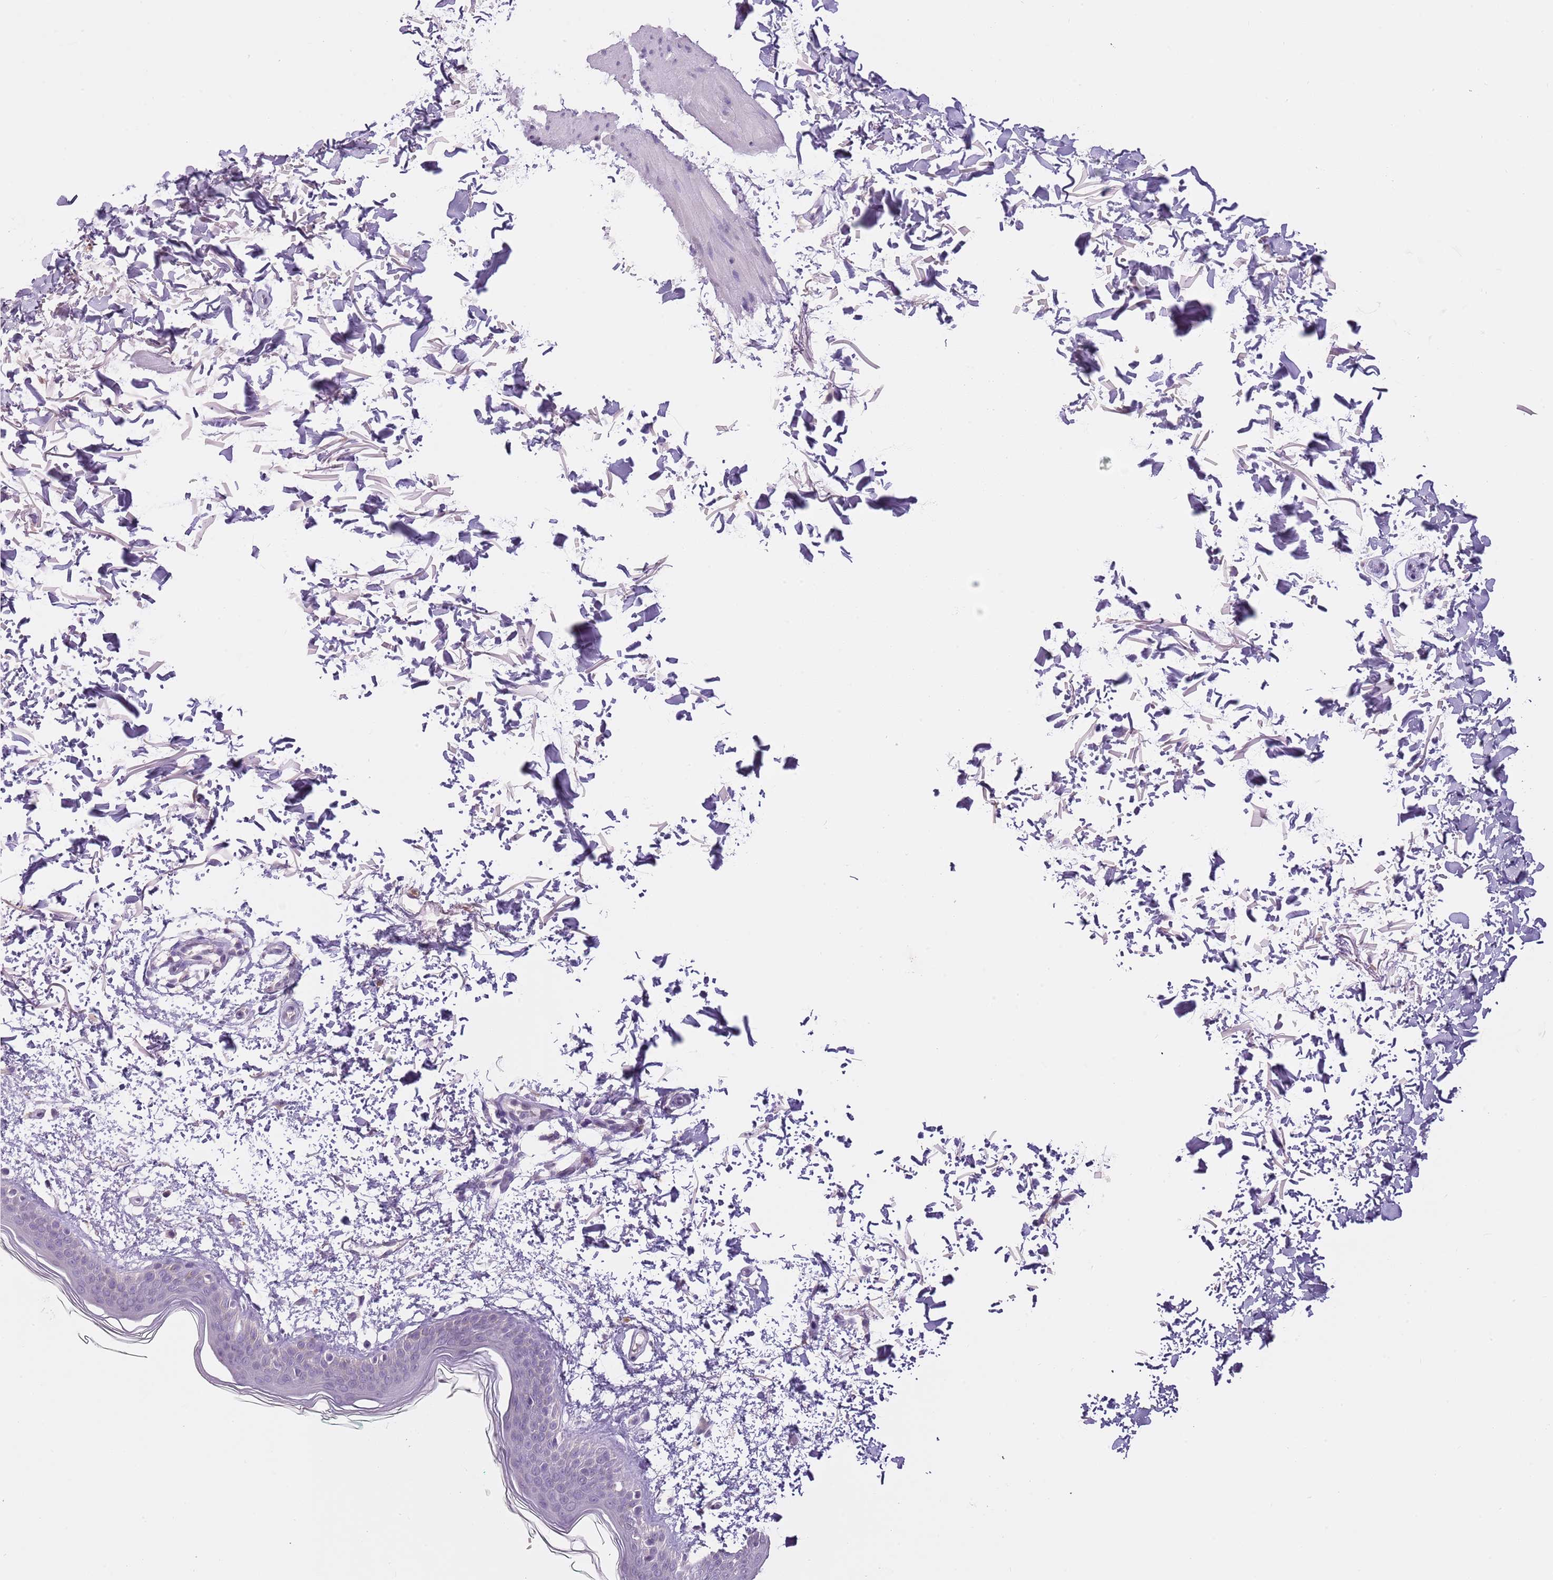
{"staining": {"intensity": "negative", "quantity": "none", "location": "none"}, "tissue": "skin", "cell_type": "Fibroblasts", "image_type": "normal", "snomed": [{"axis": "morphology", "description": "Normal tissue, NOS"}, {"axis": "topography", "description": "Skin"}], "caption": "High power microscopy micrograph of an IHC micrograph of normal skin, revealing no significant positivity in fibroblasts.", "gene": "SLC35E3", "patient": {"sex": "male", "age": 66}}